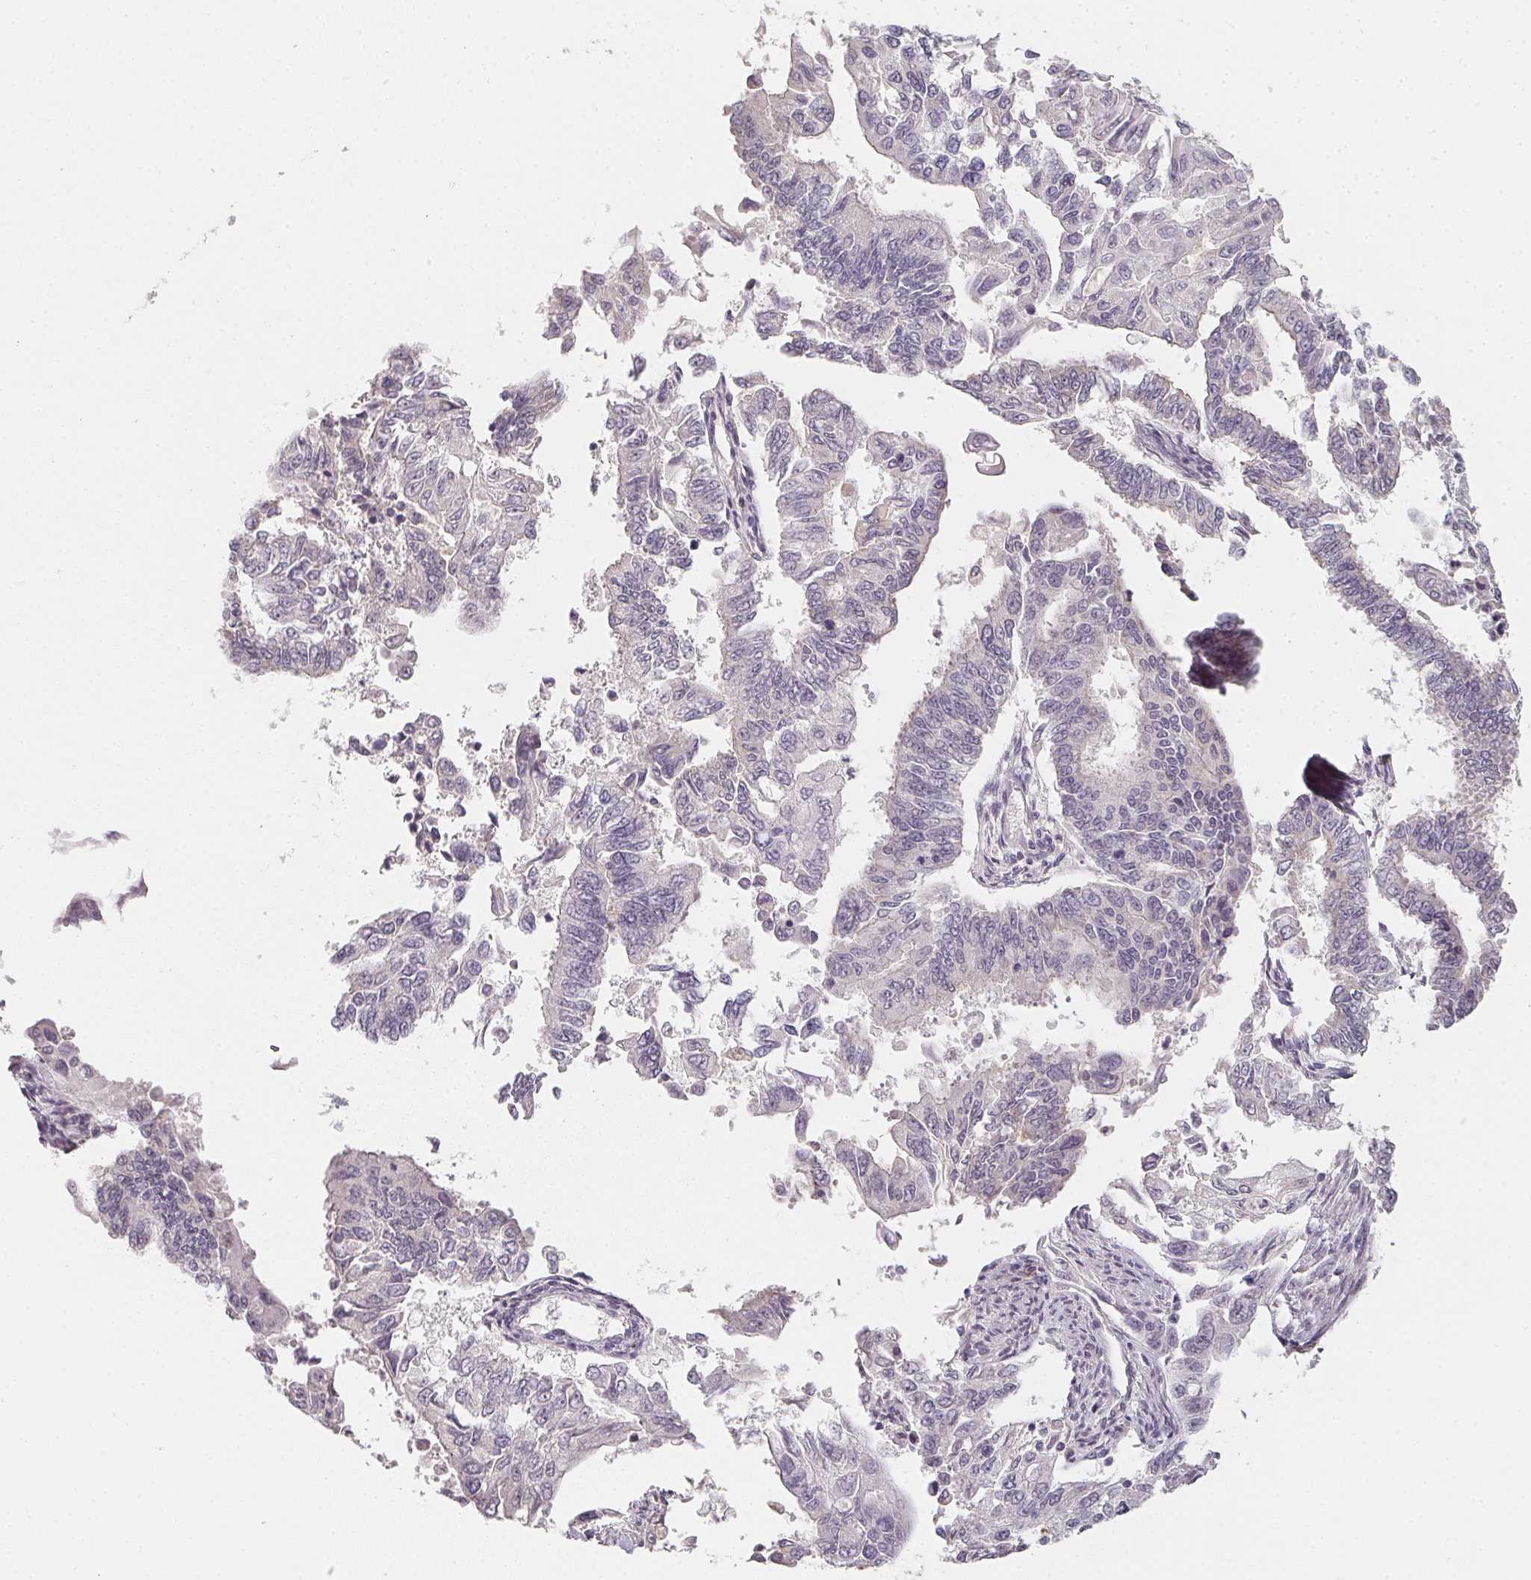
{"staining": {"intensity": "negative", "quantity": "none", "location": "none"}, "tissue": "endometrial cancer", "cell_type": "Tumor cells", "image_type": "cancer", "snomed": [{"axis": "morphology", "description": "Adenocarcinoma, NOS"}, {"axis": "topography", "description": "Uterus"}], "caption": "The immunohistochemistry image has no significant positivity in tumor cells of endometrial adenocarcinoma tissue.", "gene": "SOAT1", "patient": {"sex": "female", "age": 59}}